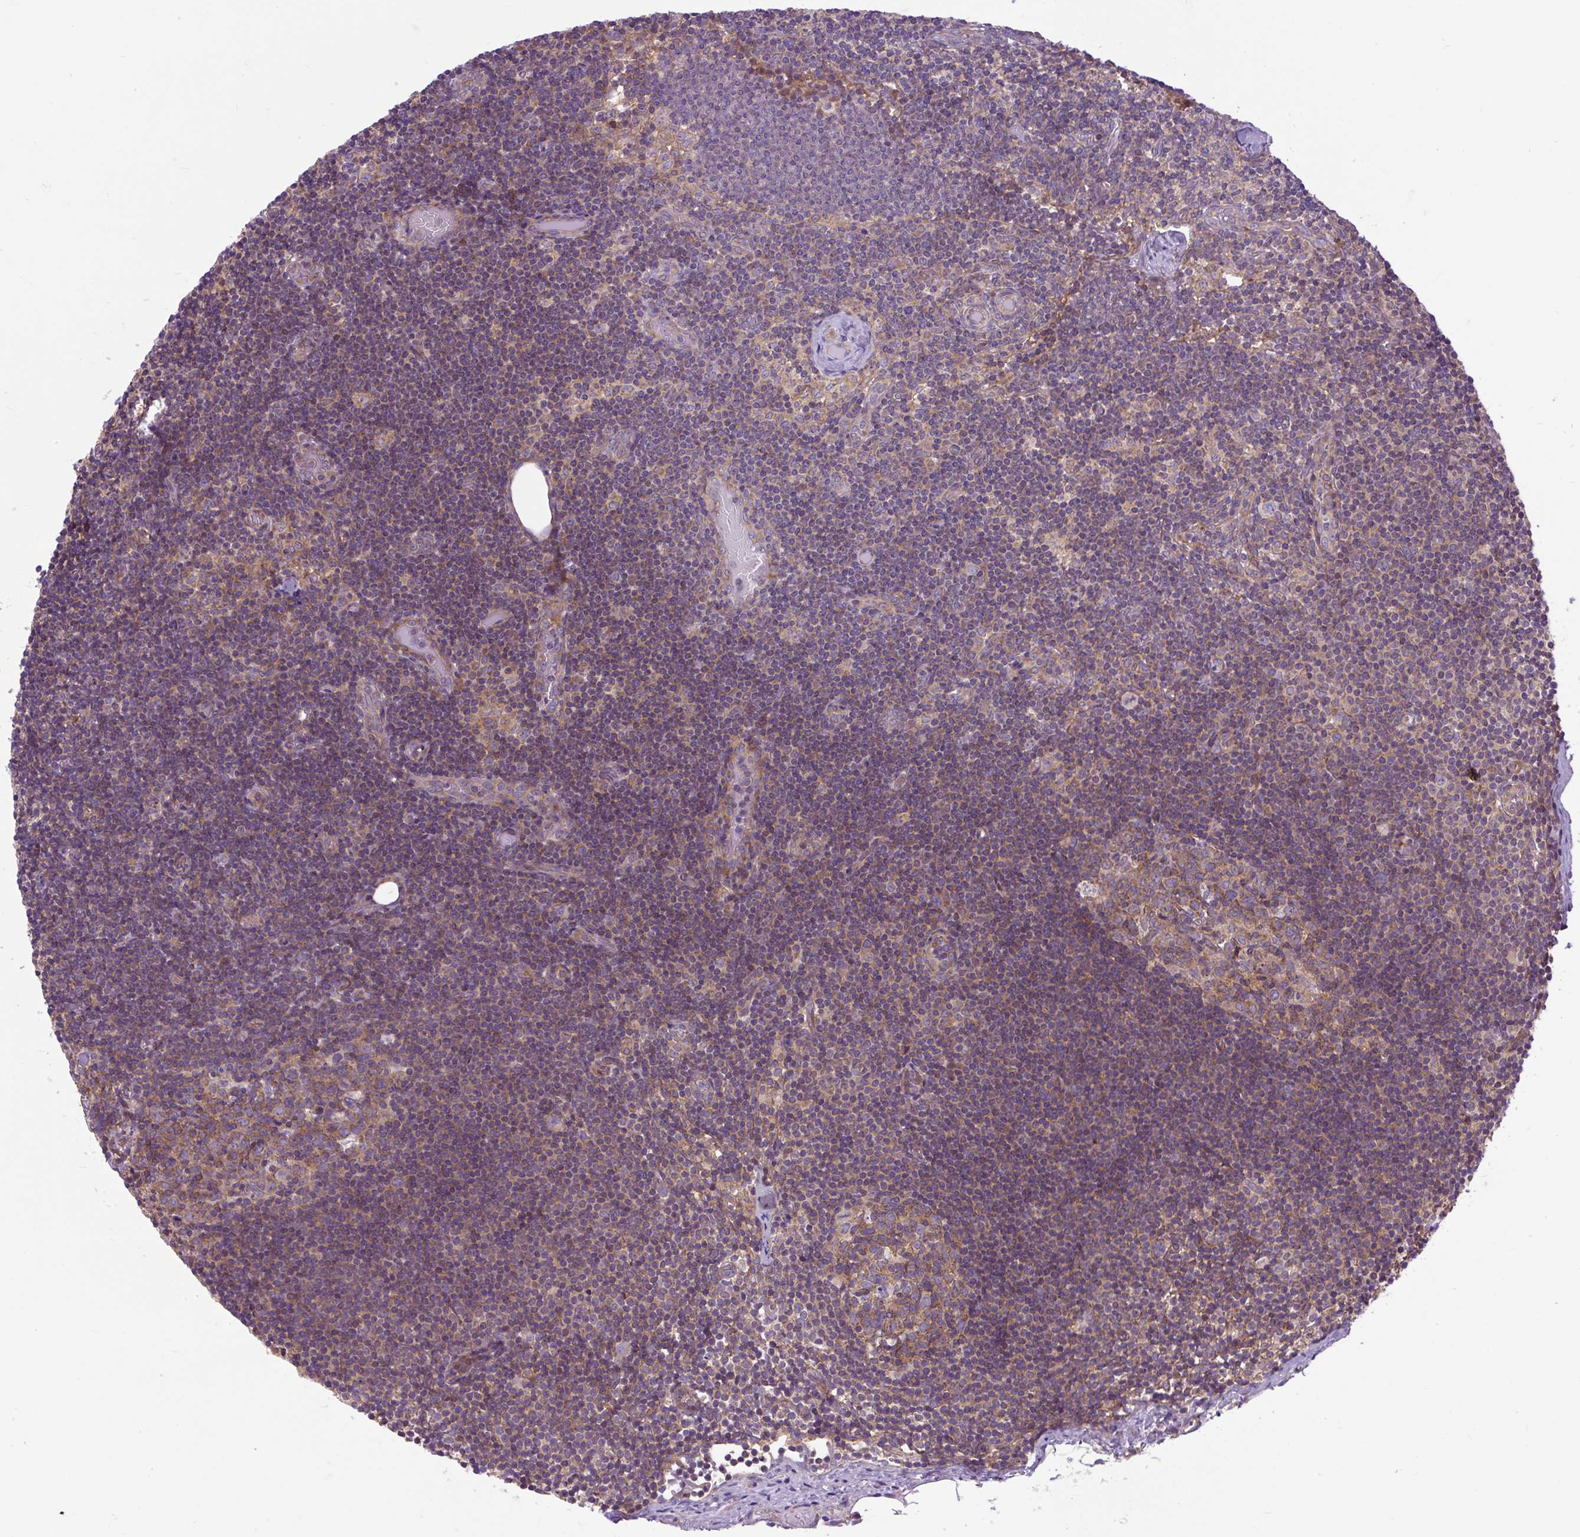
{"staining": {"intensity": "moderate", "quantity": "25%-75%", "location": "cytoplasmic/membranous"}, "tissue": "lymph node", "cell_type": "Germinal center cells", "image_type": "normal", "snomed": [{"axis": "morphology", "description": "Normal tissue, NOS"}, {"axis": "topography", "description": "Lymph node"}], "caption": "Lymph node stained for a protein reveals moderate cytoplasmic/membranous positivity in germinal center cells.", "gene": "TRIM17", "patient": {"sex": "female", "age": 31}}